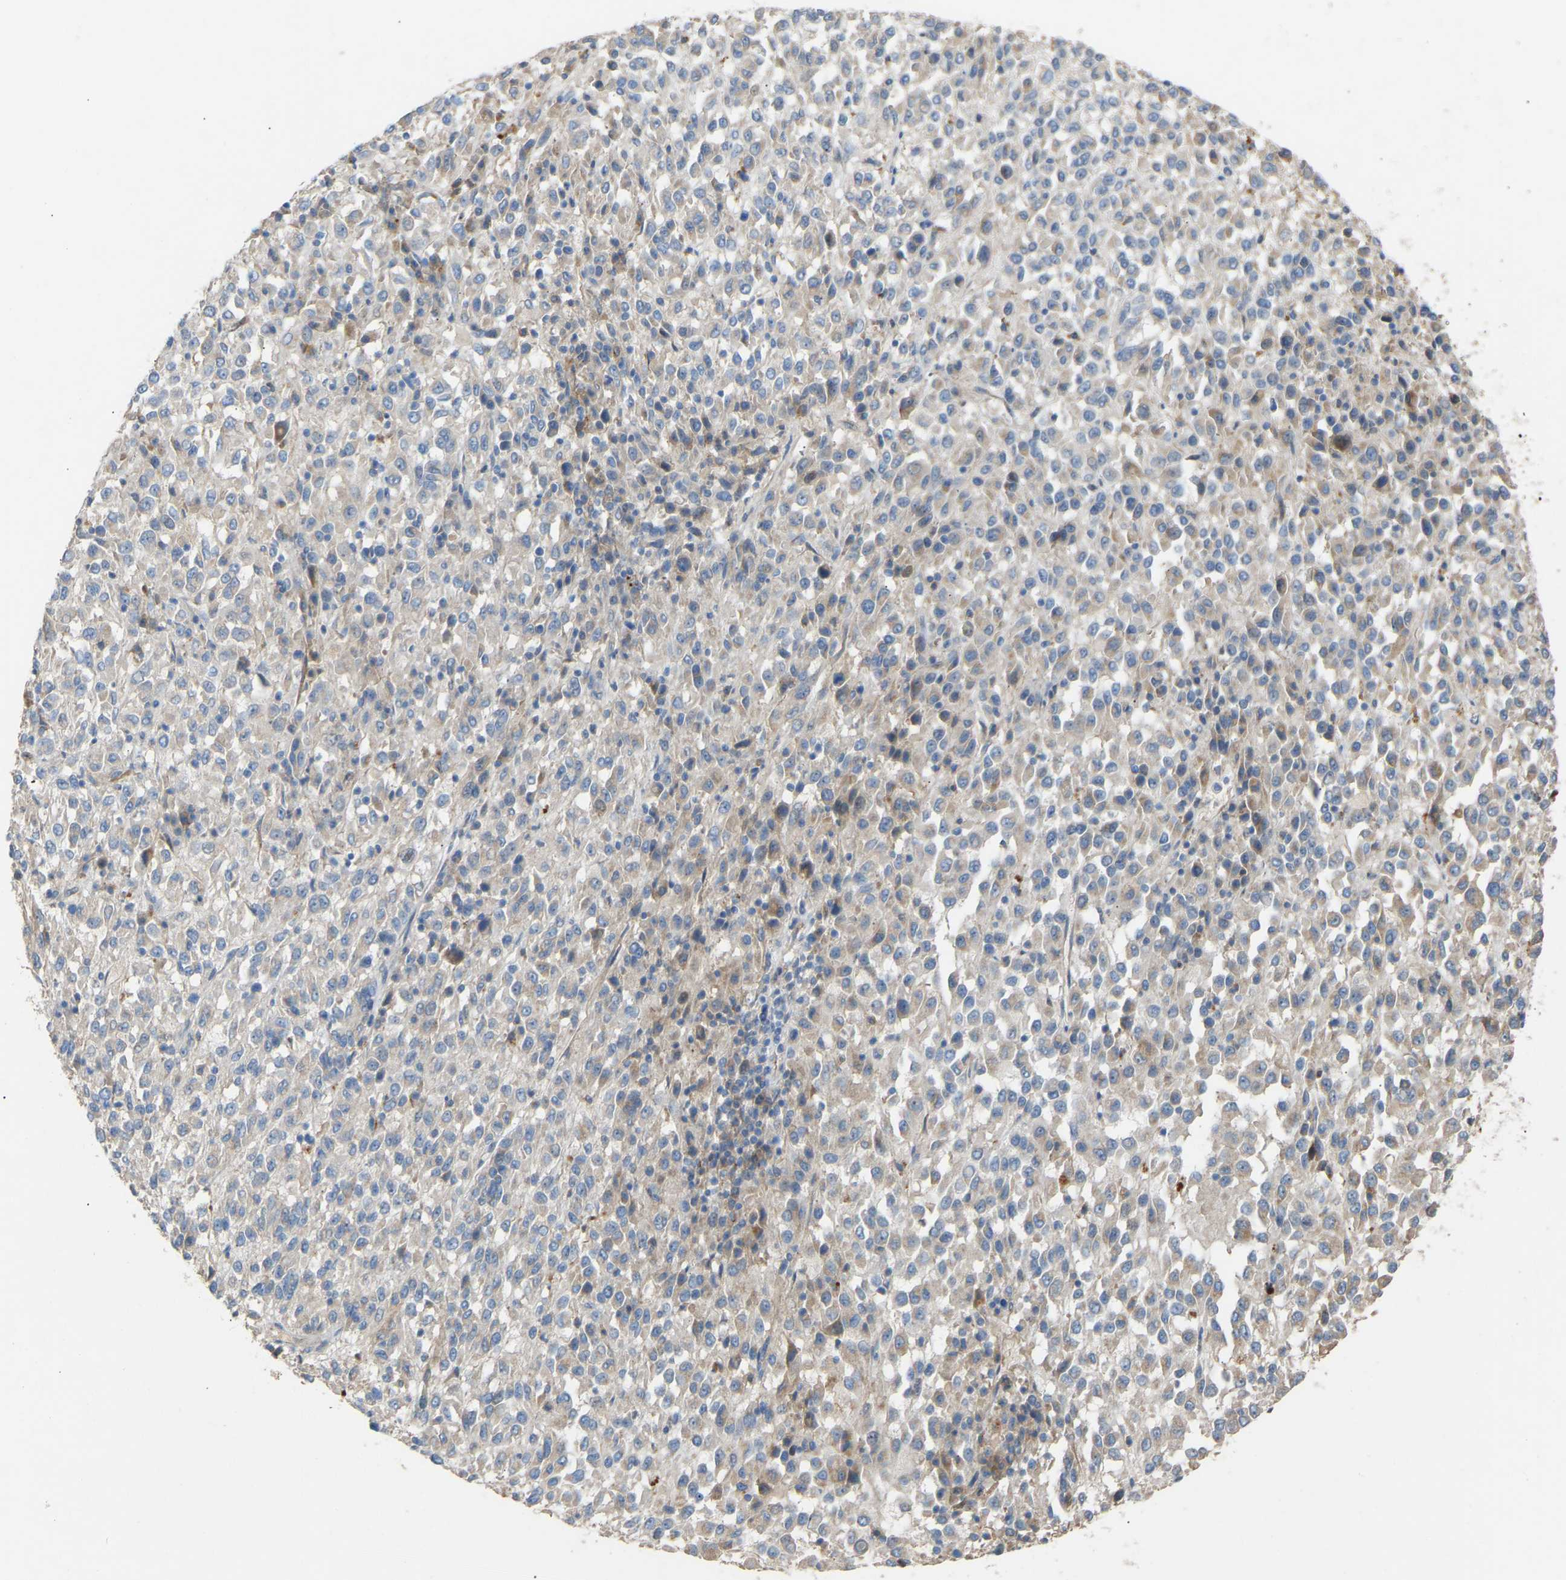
{"staining": {"intensity": "negative", "quantity": "none", "location": "none"}, "tissue": "melanoma", "cell_type": "Tumor cells", "image_type": "cancer", "snomed": [{"axis": "morphology", "description": "Malignant melanoma, Metastatic site"}, {"axis": "topography", "description": "Lung"}], "caption": "The IHC histopathology image has no significant staining in tumor cells of malignant melanoma (metastatic site) tissue.", "gene": "RGP1", "patient": {"sex": "male", "age": 64}}